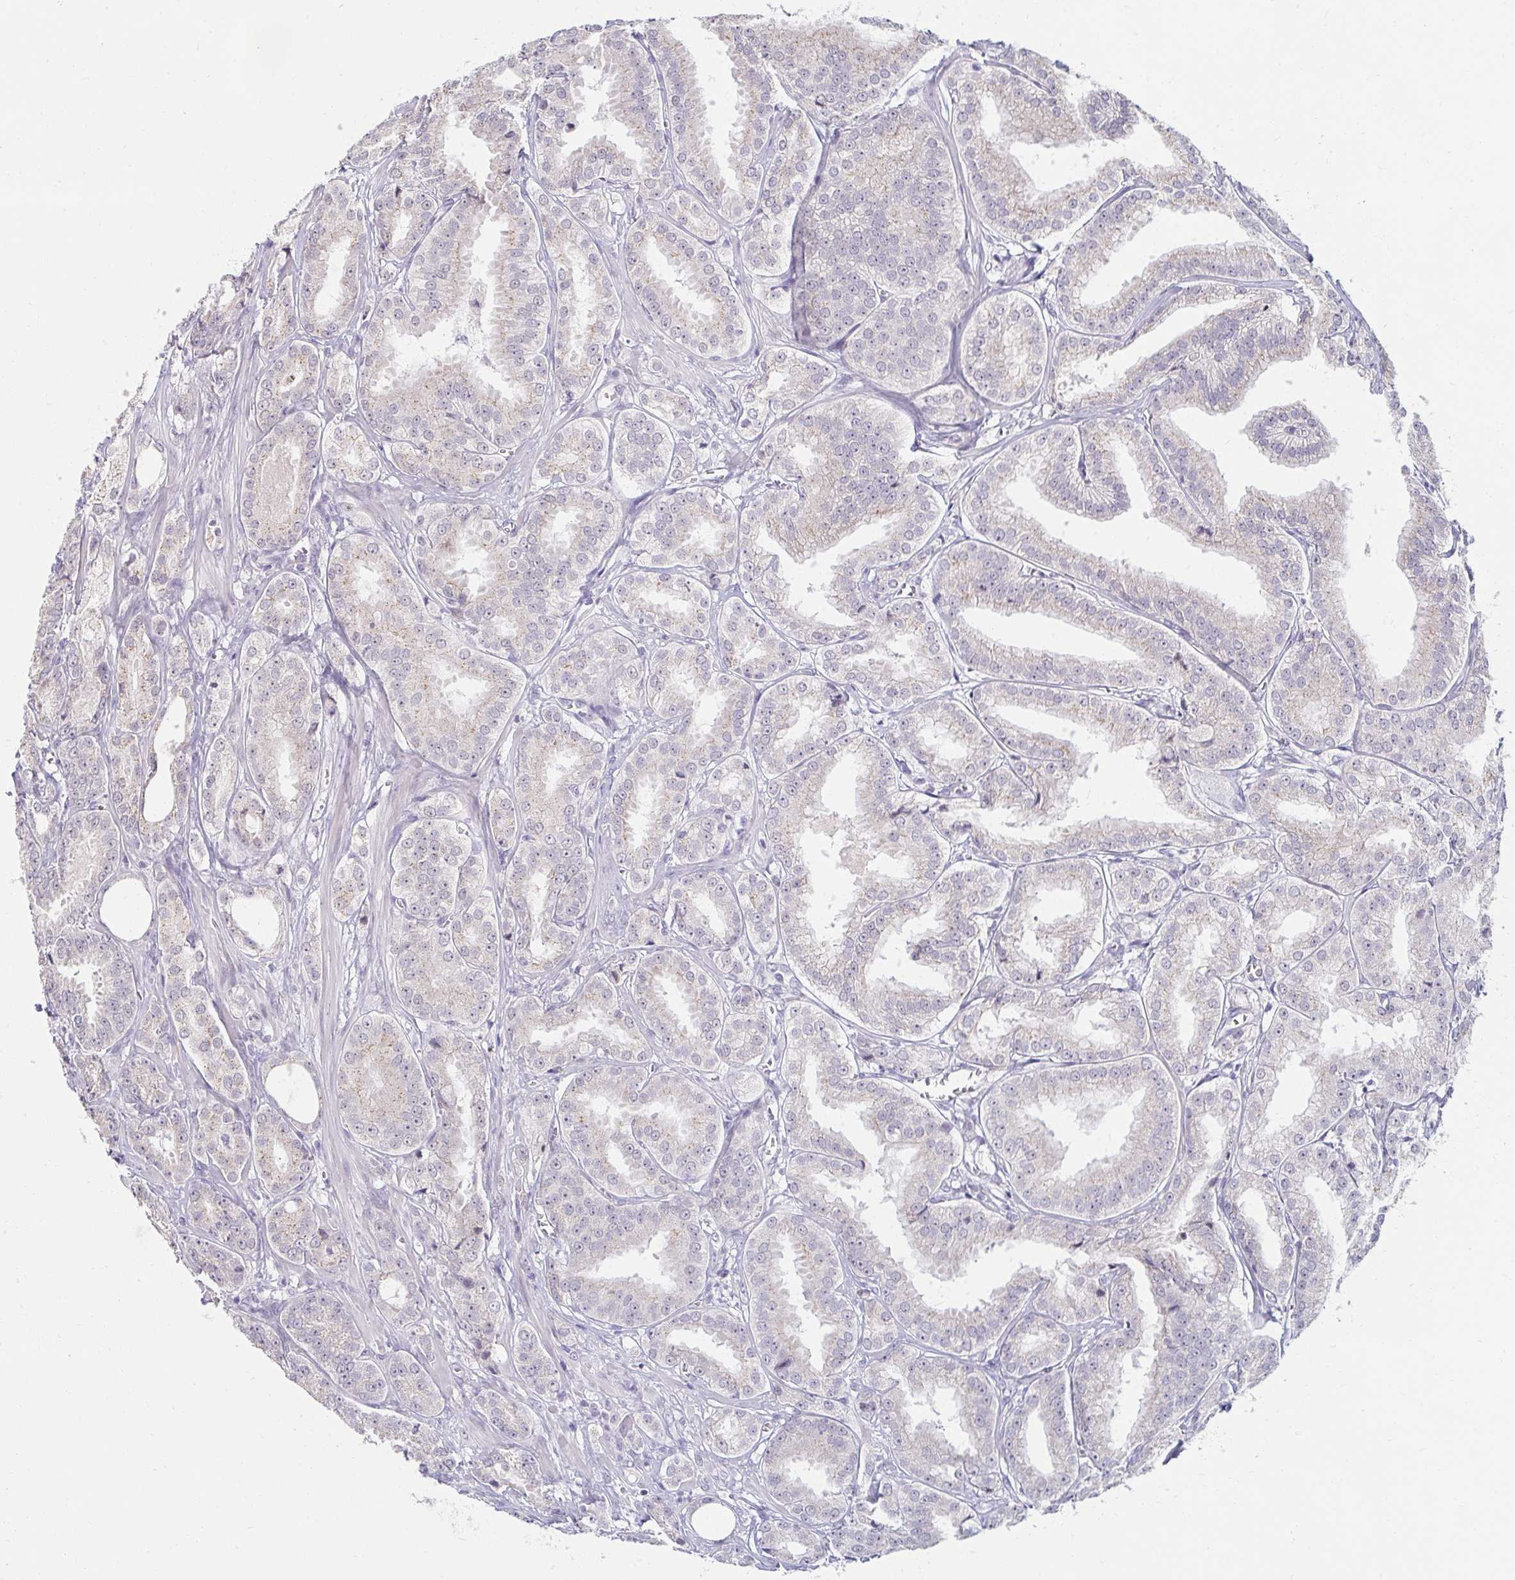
{"staining": {"intensity": "negative", "quantity": "none", "location": "none"}, "tissue": "prostate cancer", "cell_type": "Tumor cells", "image_type": "cancer", "snomed": [{"axis": "morphology", "description": "Adenocarcinoma, High grade"}, {"axis": "topography", "description": "Prostate"}], "caption": "This is an IHC photomicrograph of prostate cancer (high-grade adenocarcinoma). There is no expression in tumor cells.", "gene": "DDN", "patient": {"sex": "male", "age": 64}}